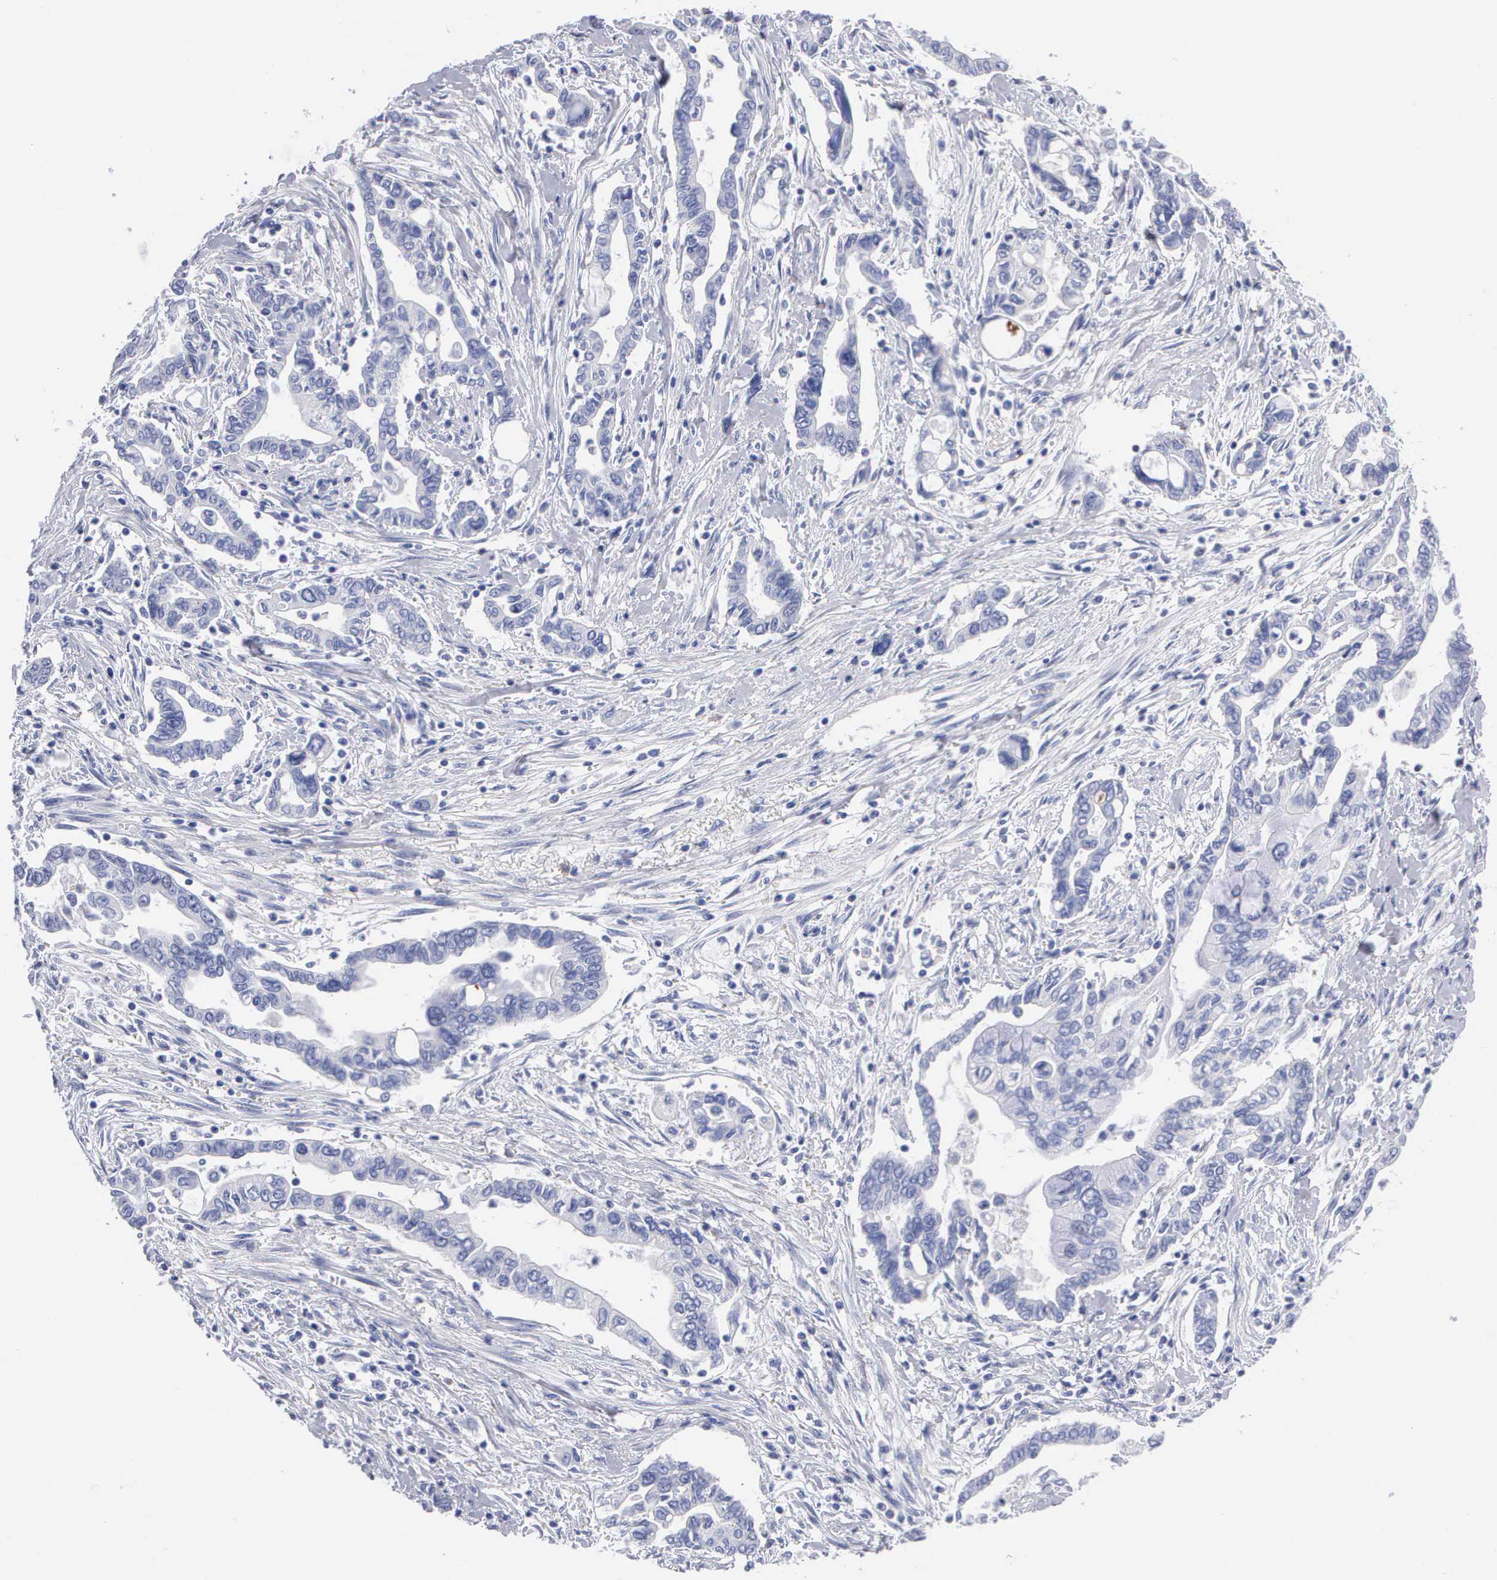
{"staining": {"intensity": "negative", "quantity": "none", "location": "none"}, "tissue": "pancreatic cancer", "cell_type": "Tumor cells", "image_type": "cancer", "snomed": [{"axis": "morphology", "description": "Adenocarcinoma, NOS"}, {"axis": "topography", "description": "Pancreas"}], "caption": "This is an IHC micrograph of adenocarcinoma (pancreatic). There is no positivity in tumor cells.", "gene": "CYP19A1", "patient": {"sex": "female", "age": 57}}